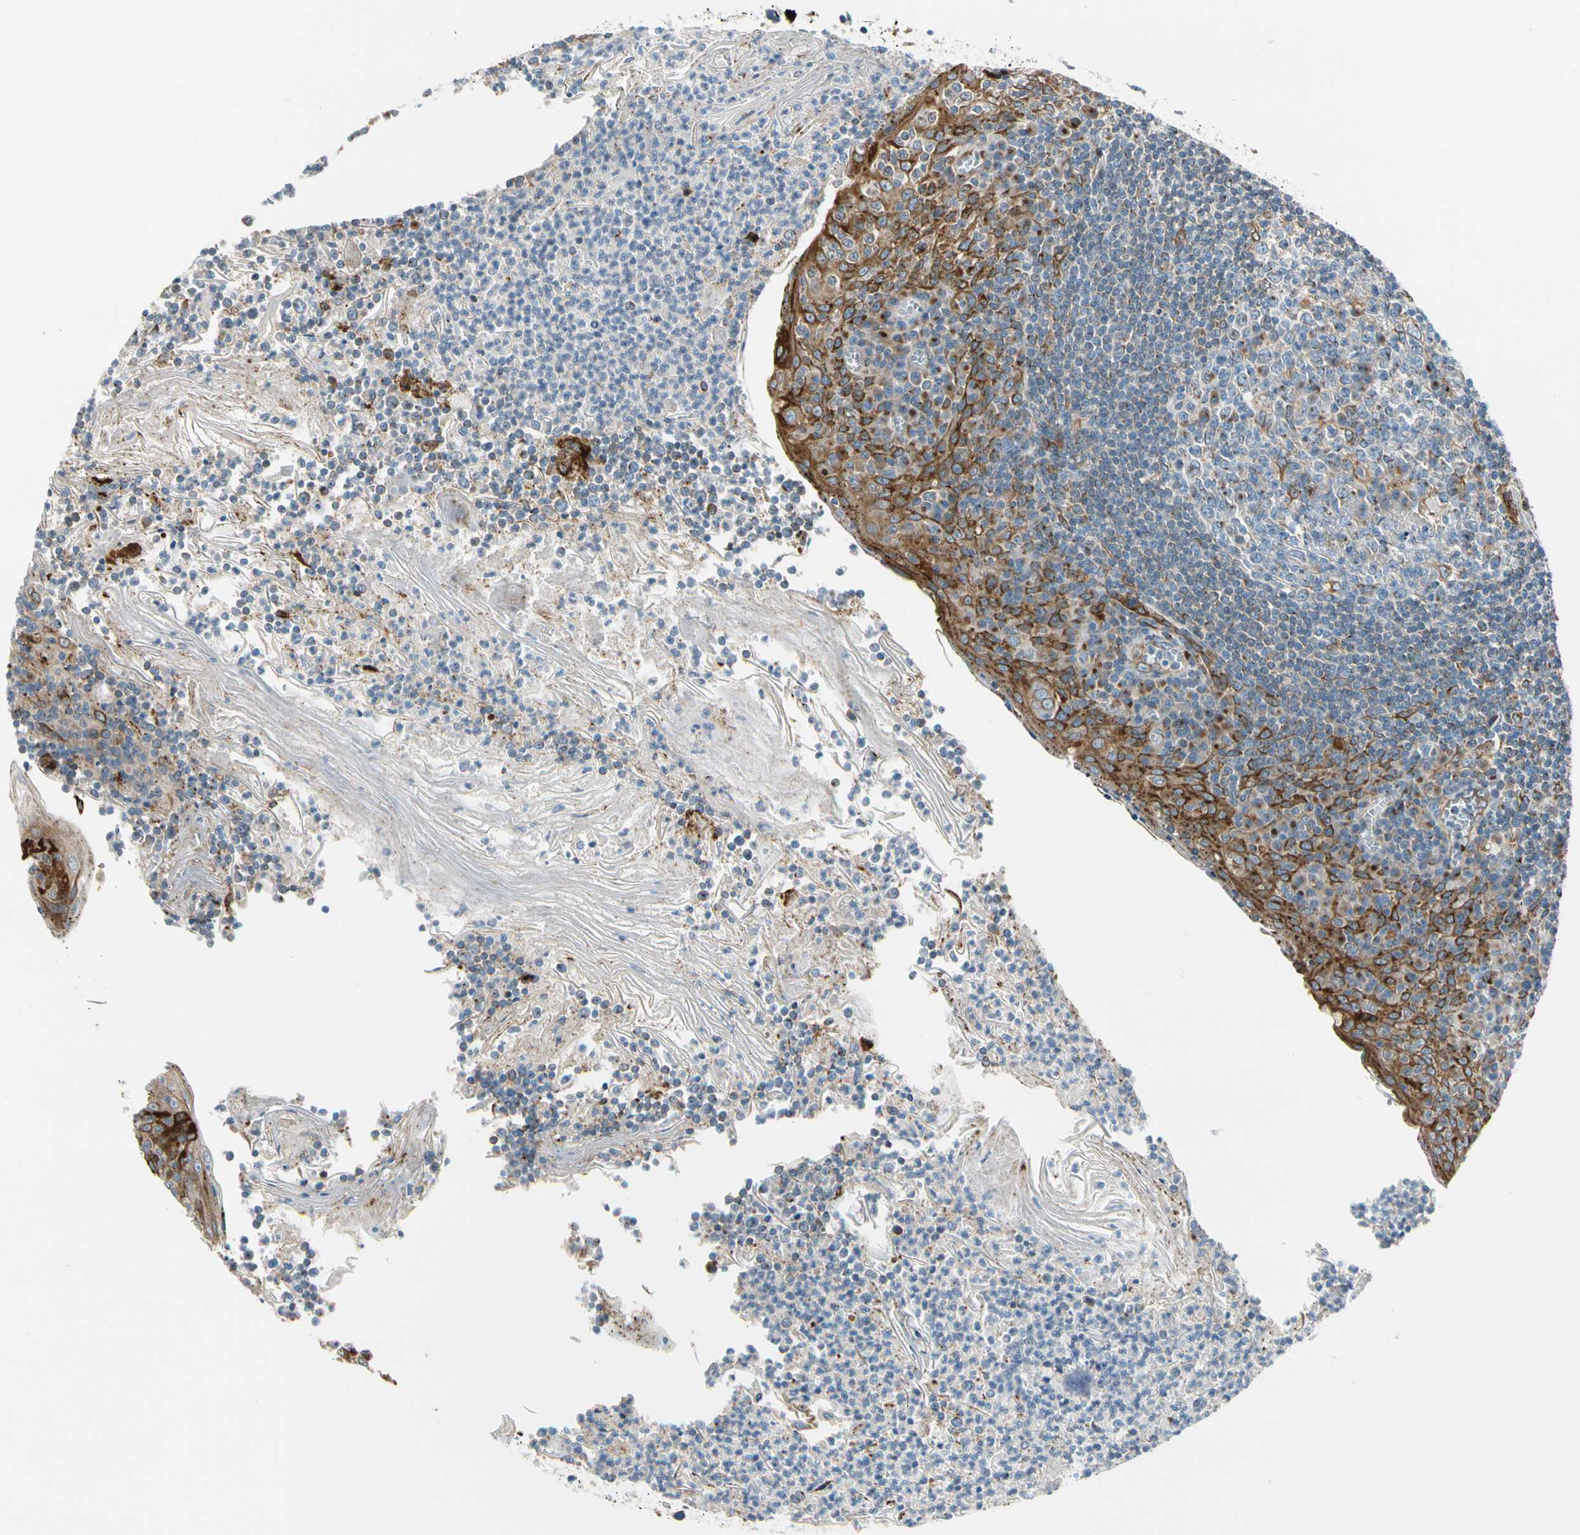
{"staining": {"intensity": "moderate", "quantity": "<25%", "location": "cytoplasmic/membranous"}, "tissue": "tonsil", "cell_type": "Germinal center cells", "image_type": "normal", "snomed": [{"axis": "morphology", "description": "Normal tissue, NOS"}, {"axis": "topography", "description": "Tonsil"}], "caption": "Protein staining of benign tonsil reveals moderate cytoplasmic/membranous positivity in about <25% of germinal center cells.", "gene": "NUCB1", "patient": {"sex": "male", "age": 31}}